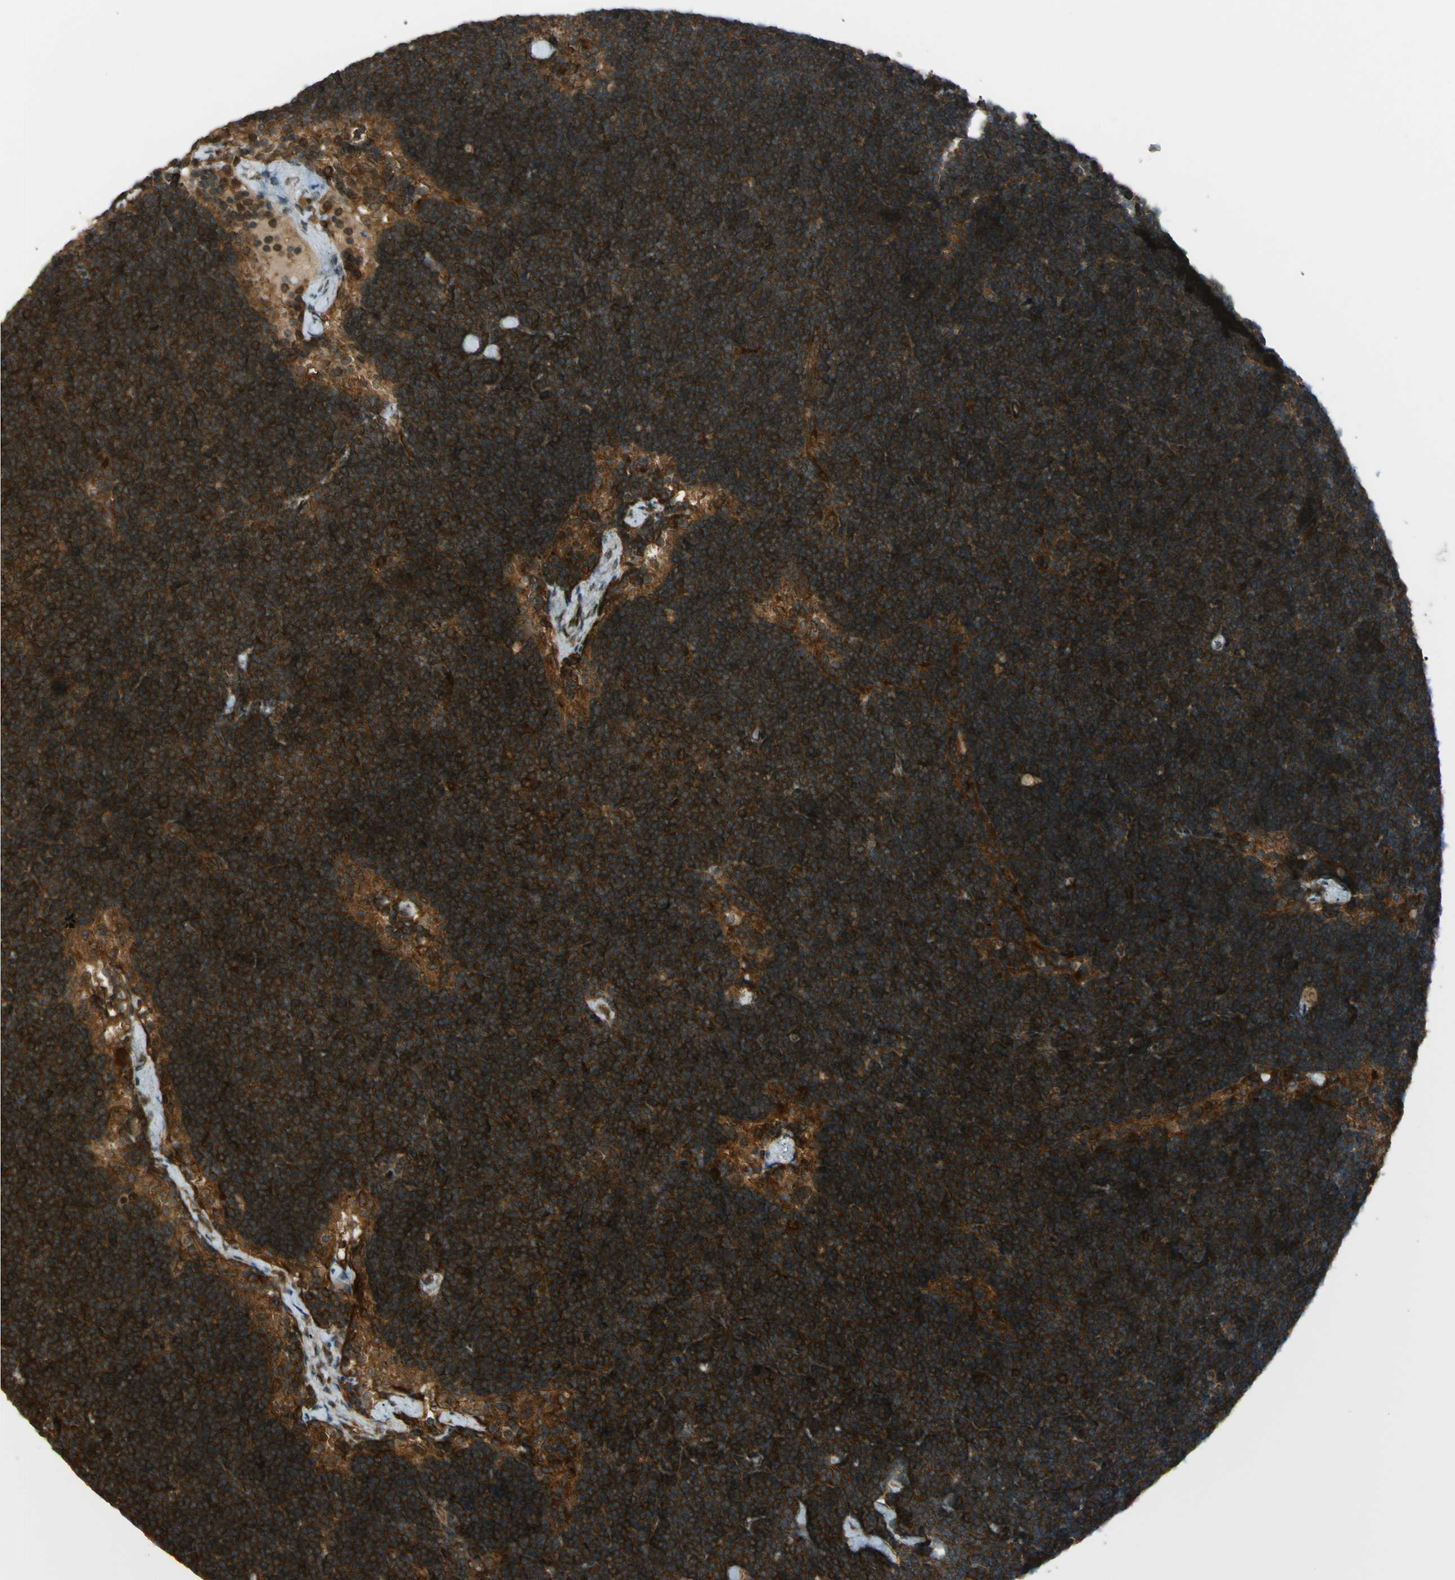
{"staining": {"intensity": "moderate", "quantity": ">75%", "location": "cytoplasmic/membranous"}, "tissue": "lymph node", "cell_type": "Germinal center cells", "image_type": "normal", "snomed": [{"axis": "morphology", "description": "Normal tissue, NOS"}, {"axis": "topography", "description": "Lymph node"}], "caption": "The photomicrograph demonstrates immunohistochemical staining of normal lymph node. There is moderate cytoplasmic/membranous expression is identified in approximately >75% of germinal center cells.", "gene": "FLII", "patient": {"sex": "male", "age": 63}}